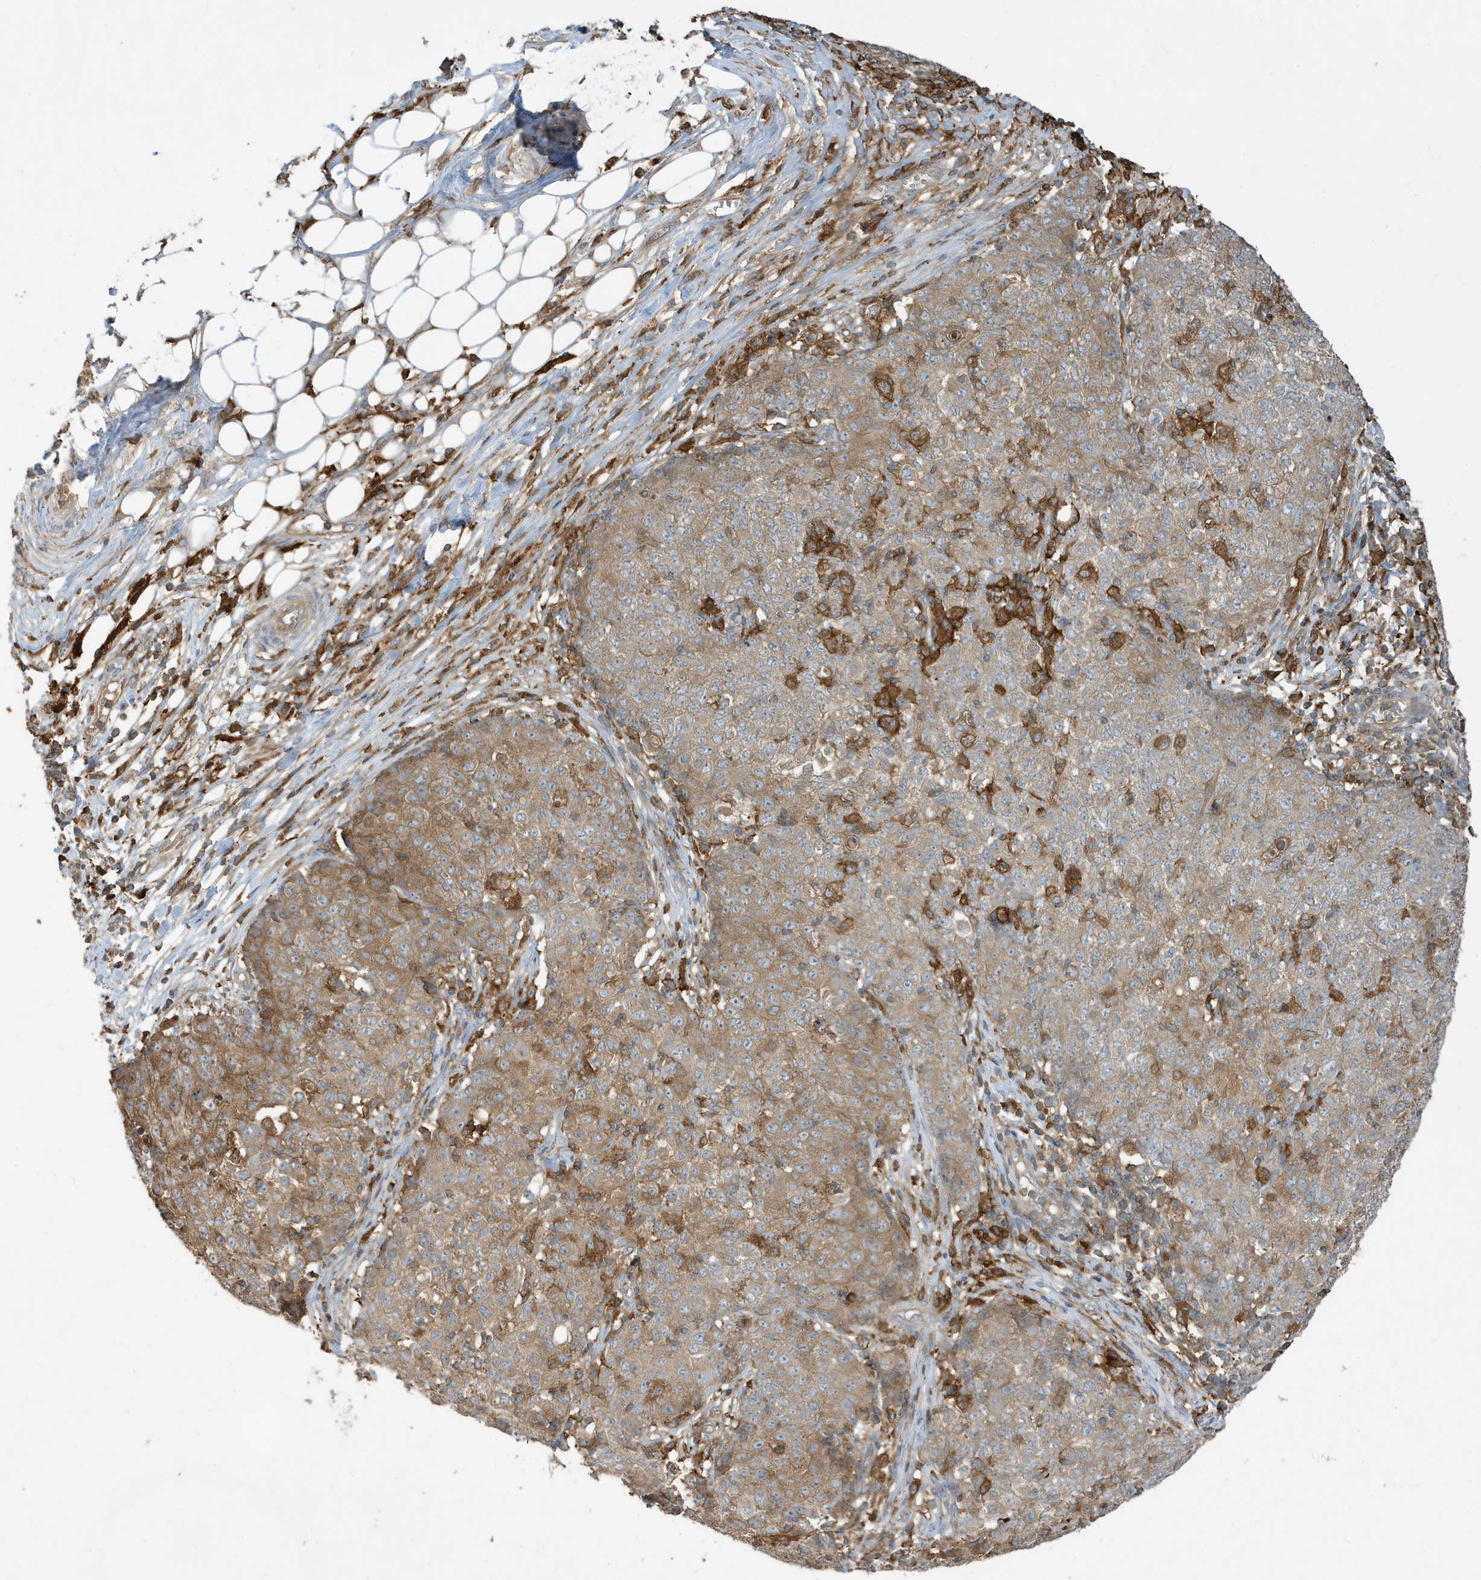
{"staining": {"intensity": "moderate", "quantity": "25%-75%", "location": "cytoplasmic/membranous"}, "tissue": "ovarian cancer", "cell_type": "Tumor cells", "image_type": "cancer", "snomed": [{"axis": "morphology", "description": "Carcinoma, endometroid"}, {"axis": "topography", "description": "Ovary"}], "caption": "High-power microscopy captured an immunohistochemistry photomicrograph of ovarian cancer (endometroid carcinoma), revealing moderate cytoplasmic/membranous positivity in about 25%-75% of tumor cells. (Brightfield microscopy of DAB IHC at high magnification).", "gene": "ABTB1", "patient": {"sex": "female", "age": 42}}